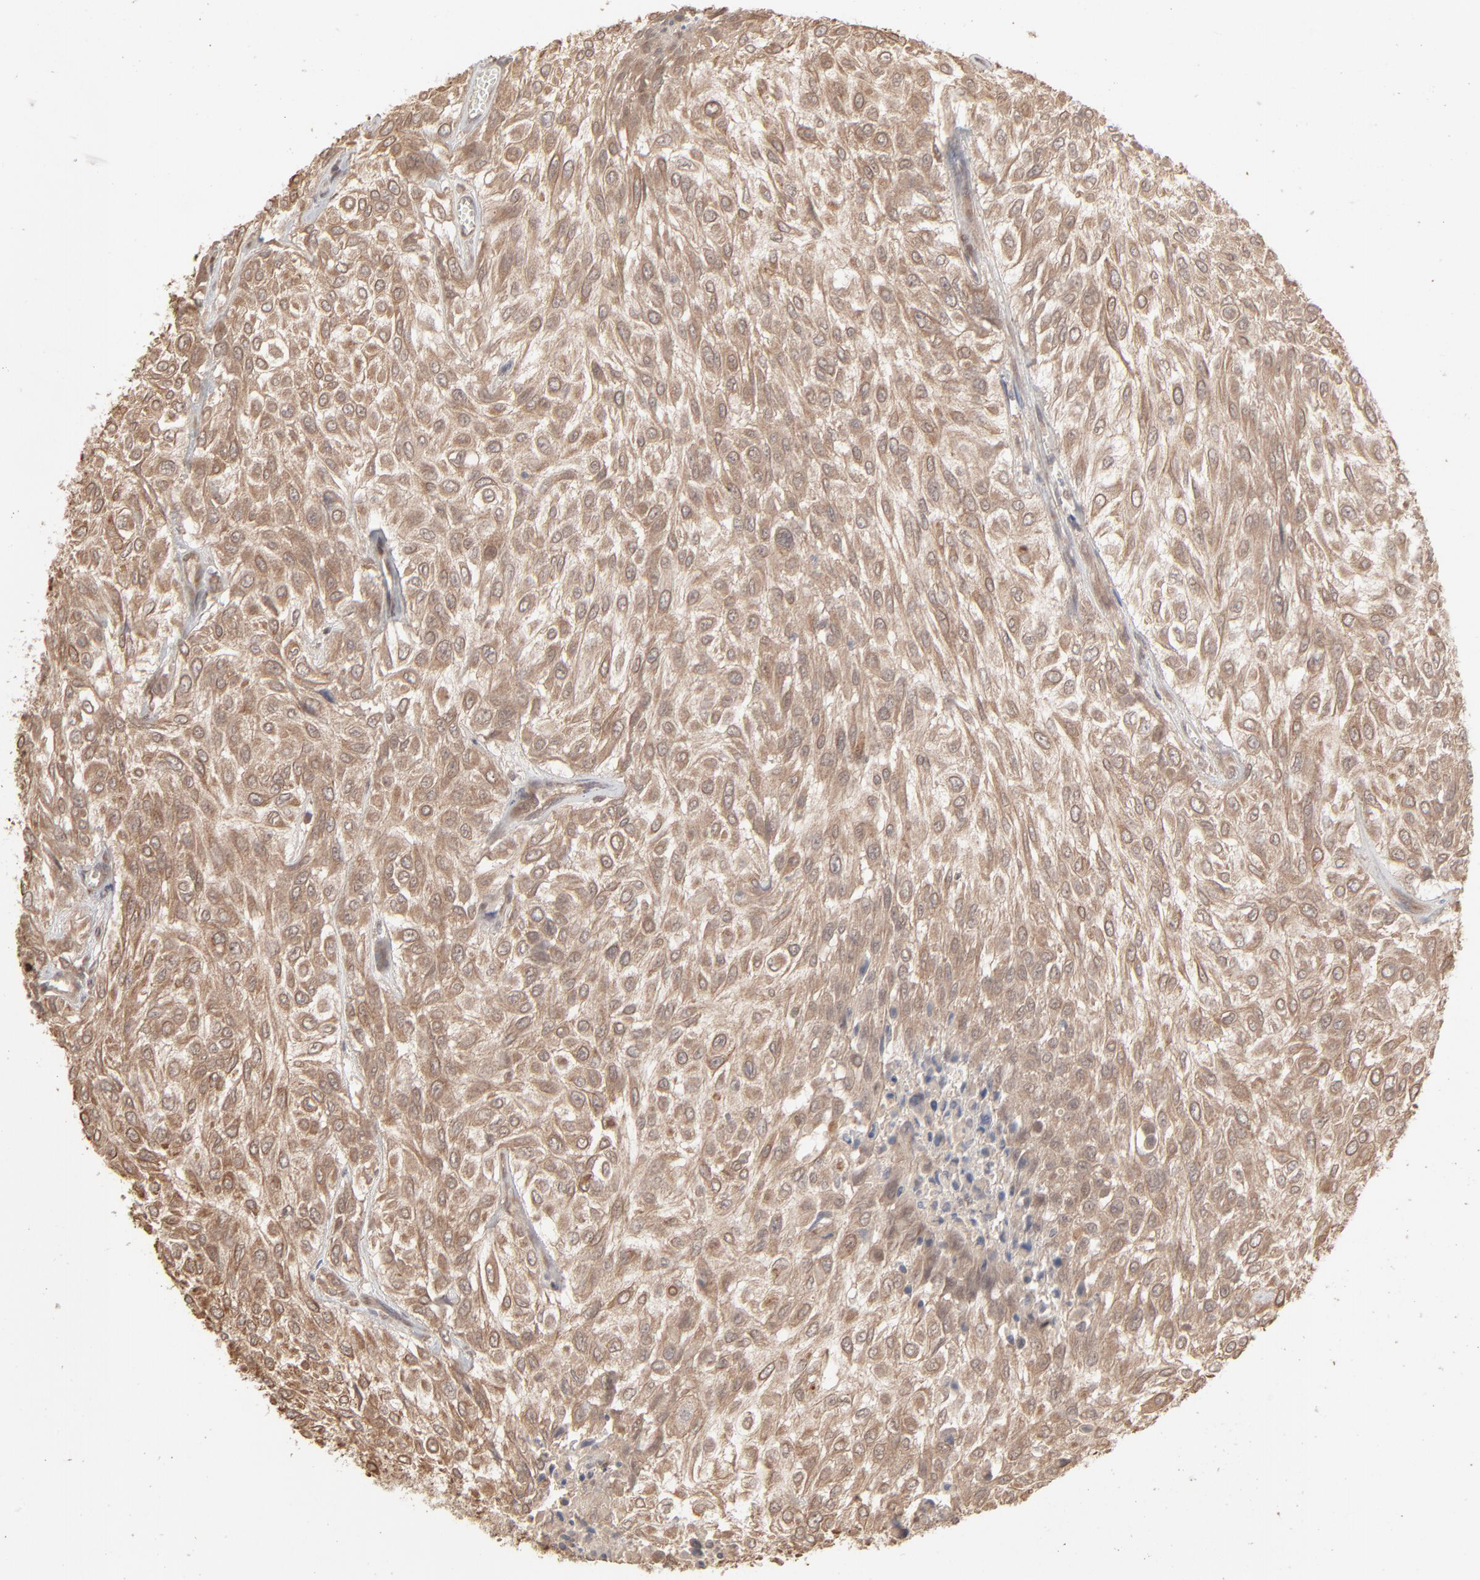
{"staining": {"intensity": "moderate", "quantity": ">75%", "location": "cytoplasmic/membranous"}, "tissue": "urothelial cancer", "cell_type": "Tumor cells", "image_type": "cancer", "snomed": [{"axis": "morphology", "description": "Urothelial carcinoma, High grade"}, {"axis": "topography", "description": "Urinary bladder"}], "caption": "Immunohistochemistry of high-grade urothelial carcinoma displays medium levels of moderate cytoplasmic/membranous positivity in approximately >75% of tumor cells. The protein of interest is shown in brown color, while the nuclei are stained blue.", "gene": "SCFD1", "patient": {"sex": "male", "age": 57}}